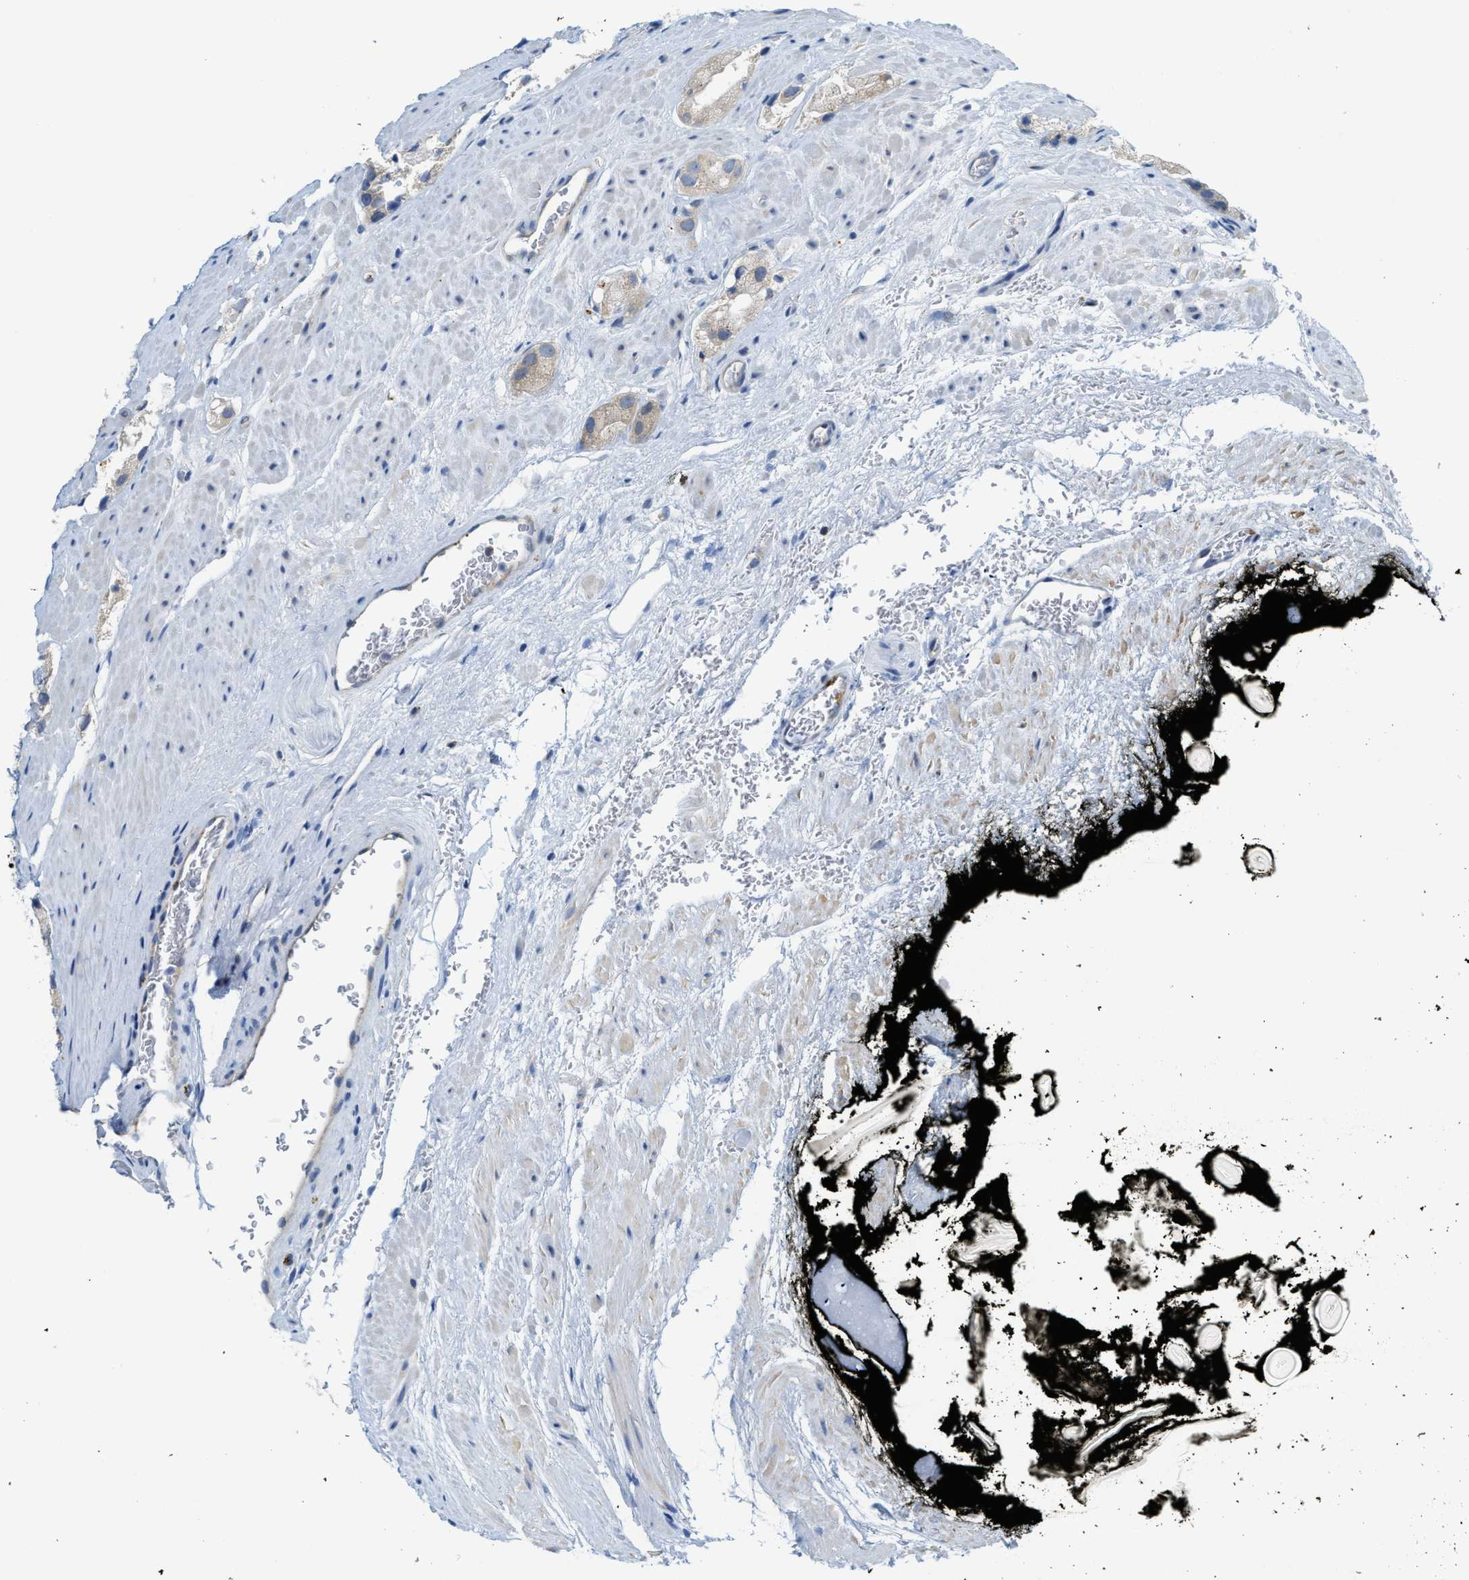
{"staining": {"intensity": "negative", "quantity": "none", "location": "none"}, "tissue": "prostate cancer", "cell_type": "Tumor cells", "image_type": "cancer", "snomed": [{"axis": "morphology", "description": "Adenocarcinoma, High grade"}, {"axis": "topography", "description": "Prostate"}], "caption": "Immunohistochemistry (IHC) of prostate cancer shows no staining in tumor cells.", "gene": "KLHDC10", "patient": {"sex": "male", "age": 63}}